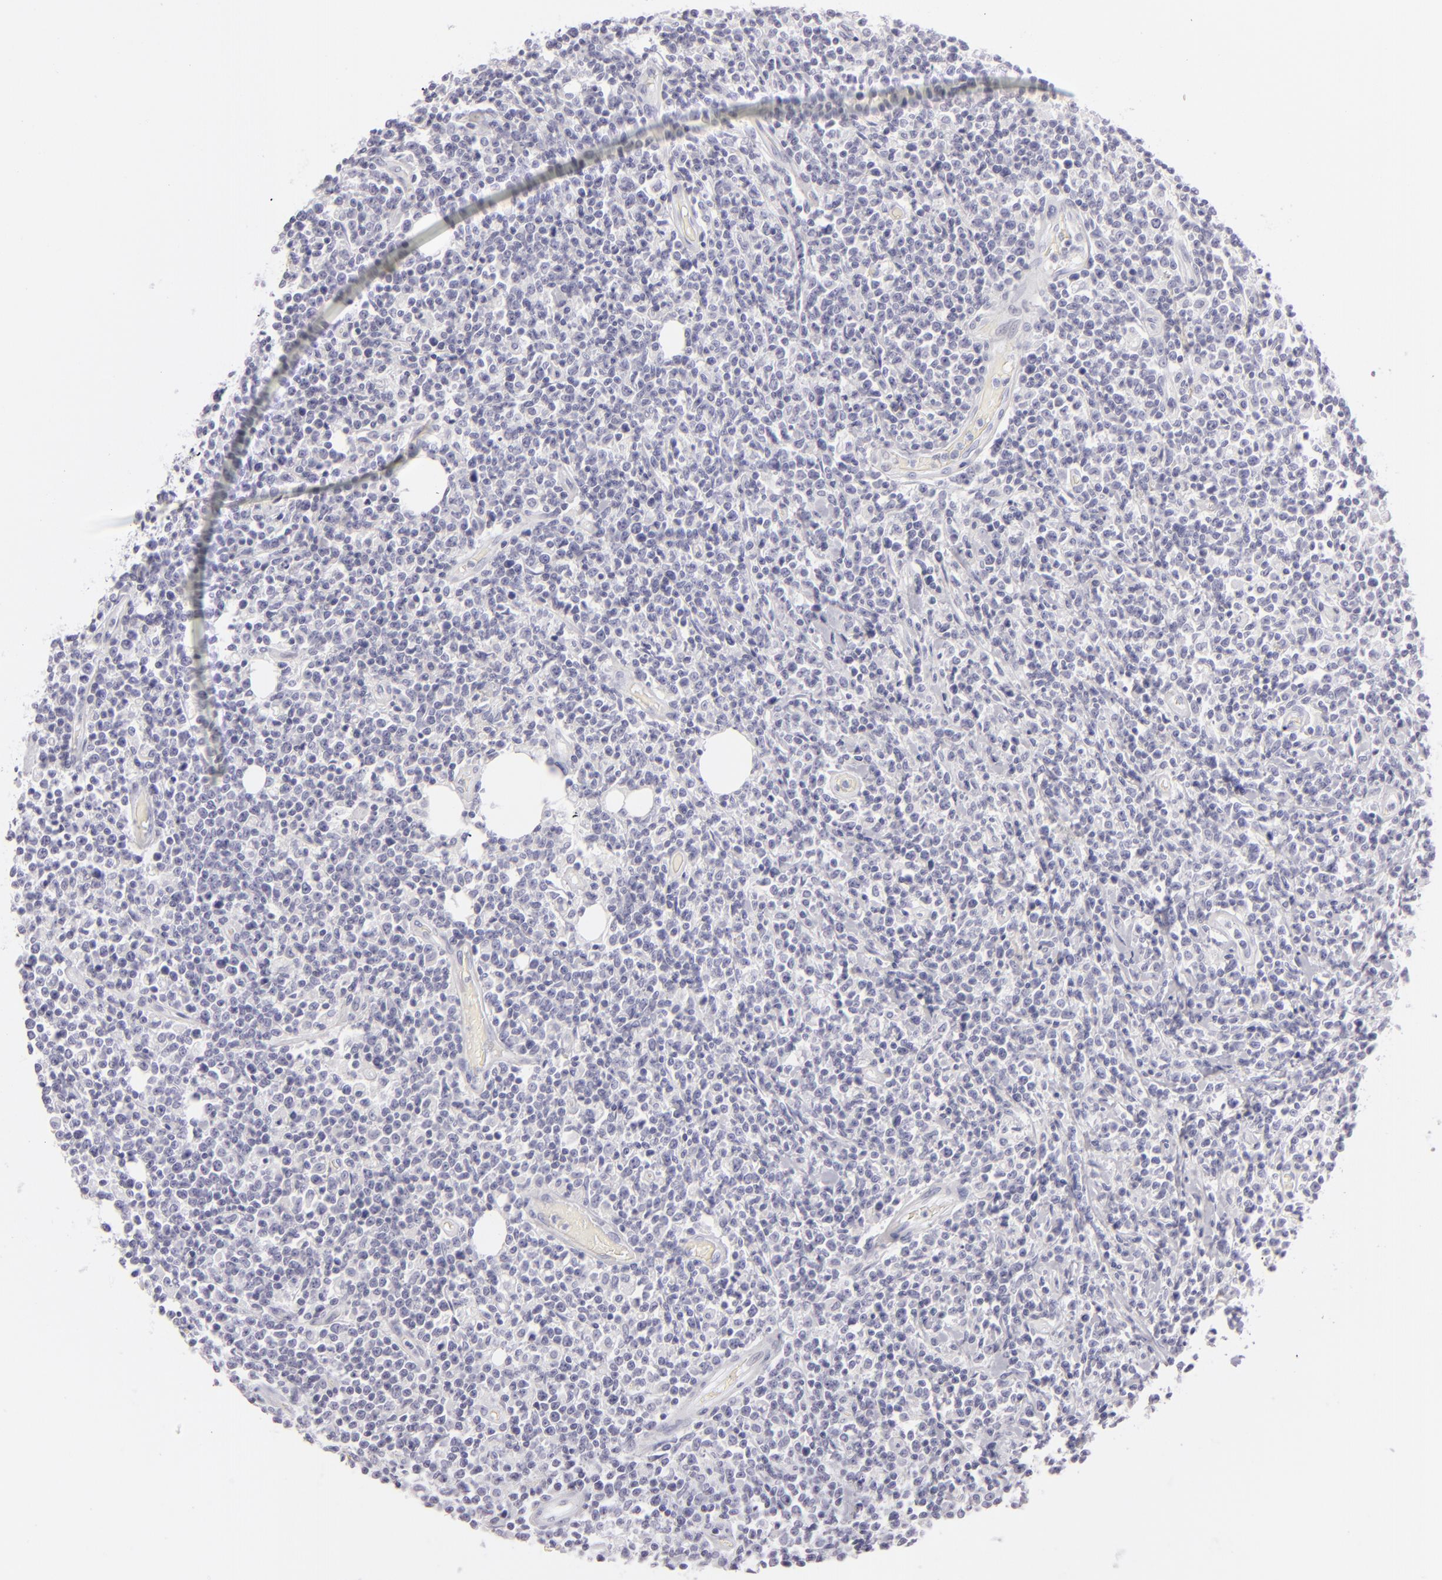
{"staining": {"intensity": "negative", "quantity": "none", "location": "none"}, "tissue": "lymphoma", "cell_type": "Tumor cells", "image_type": "cancer", "snomed": [{"axis": "morphology", "description": "Malignant lymphoma, non-Hodgkin's type, High grade"}, {"axis": "topography", "description": "Colon"}], "caption": "Immunohistochemical staining of lymphoma reveals no significant staining in tumor cells. The staining was performed using DAB to visualize the protein expression in brown, while the nuclei were stained in blue with hematoxylin (Magnification: 20x).", "gene": "CDX2", "patient": {"sex": "male", "age": 82}}